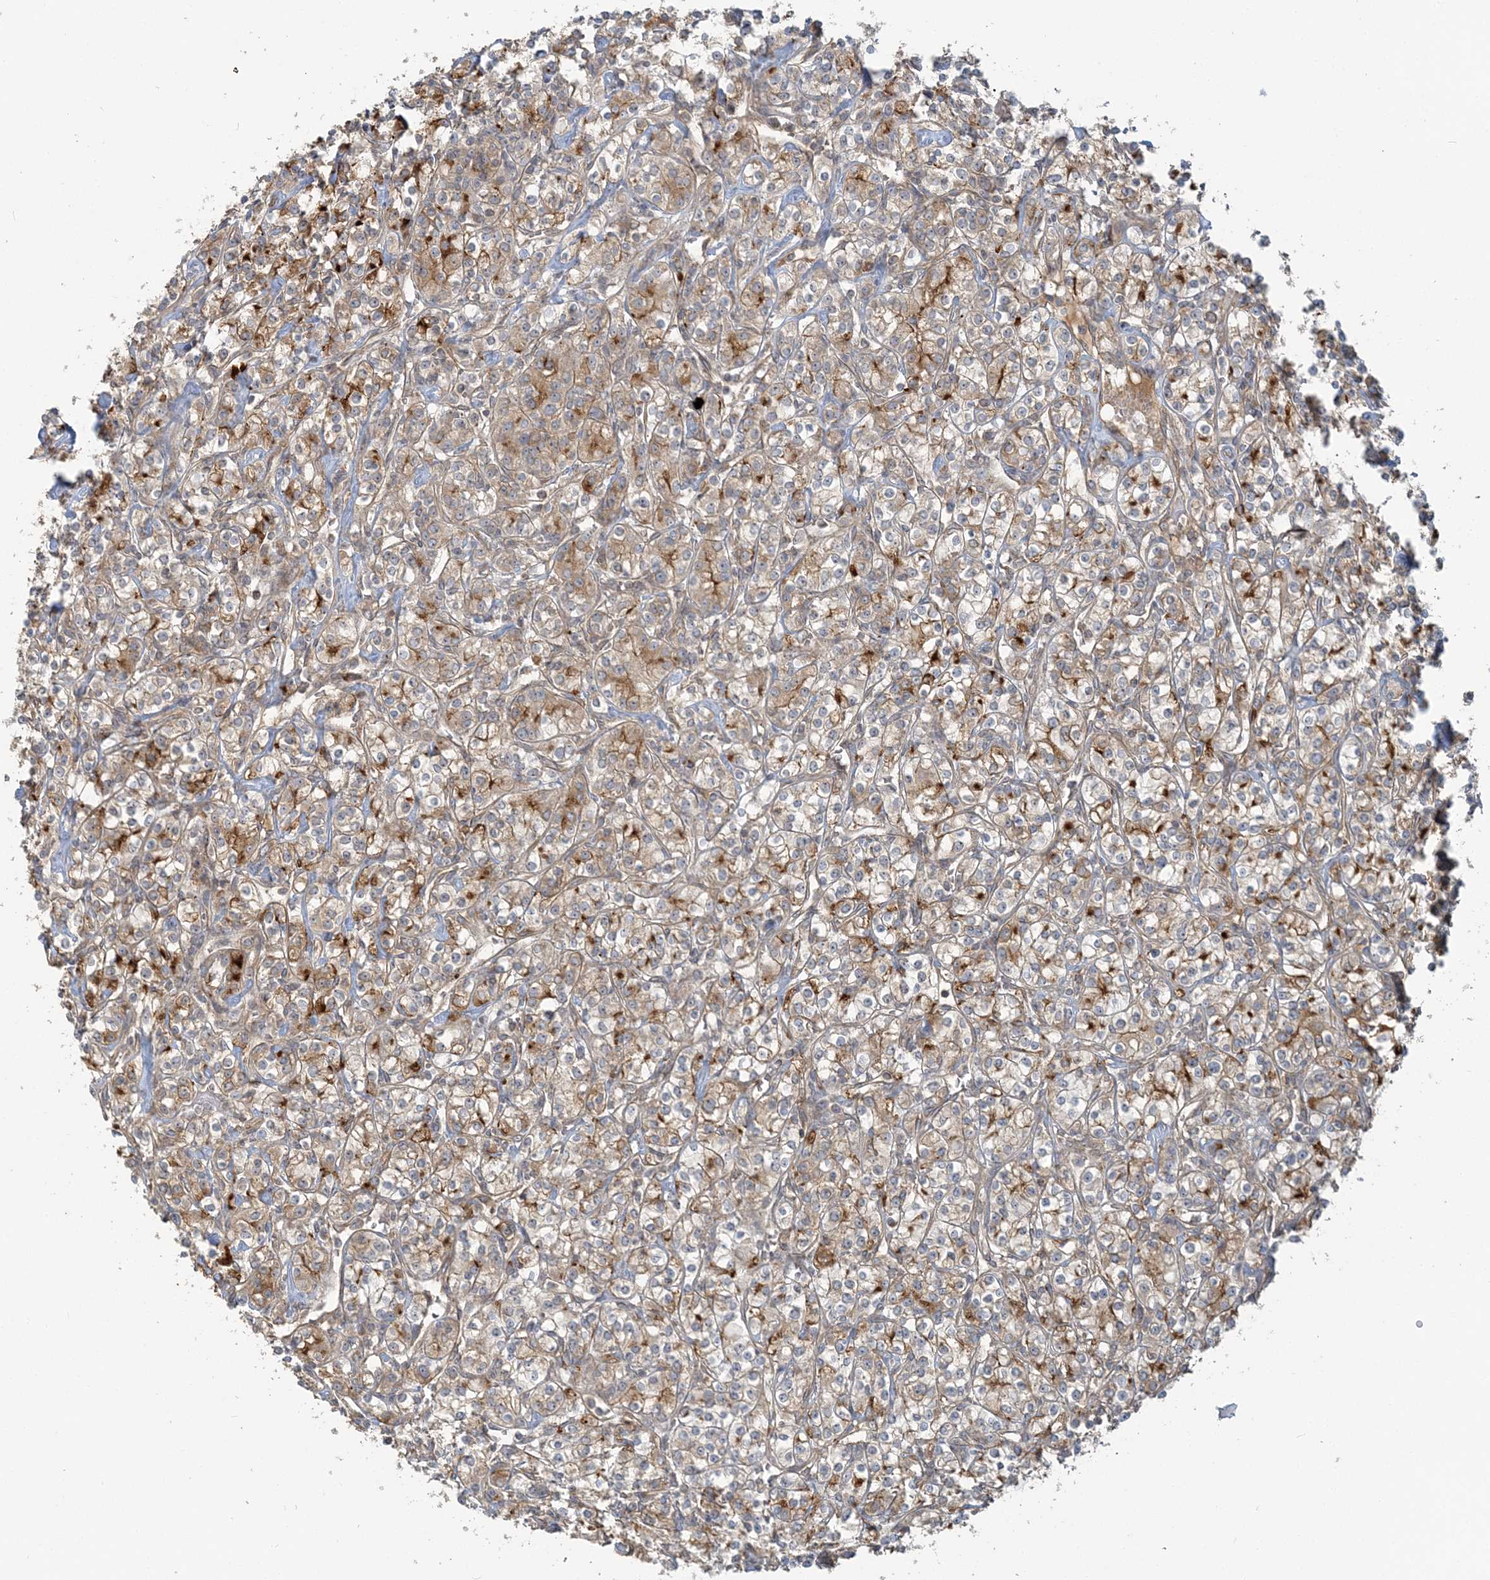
{"staining": {"intensity": "moderate", "quantity": ">75%", "location": "cytoplasmic/membranous"}, "tissue": "renal cancer", "cell_type": "Tumor cells", "image_type": "cancer", "snomed": [{"axis": "morphology", "description": "Adenocarcinoma, NOS"}, {"axis": "topography", "description": "Kidney"}], "caption": "DAB immunohistochemical staining of human adenocarcinoma (renal) reveals moderate cytoplasmic/membranous protein expression in approximately >75% of tumor cells. The staining was performed using DAB (3,3'-diaminobenzidine) to visualize the protein expression in brown, while the nuclei were stained in blue with hematoxylin (Magnification: 20x).", "gene": "STIM2", "patient": {"sex": "male", "age": 77}}